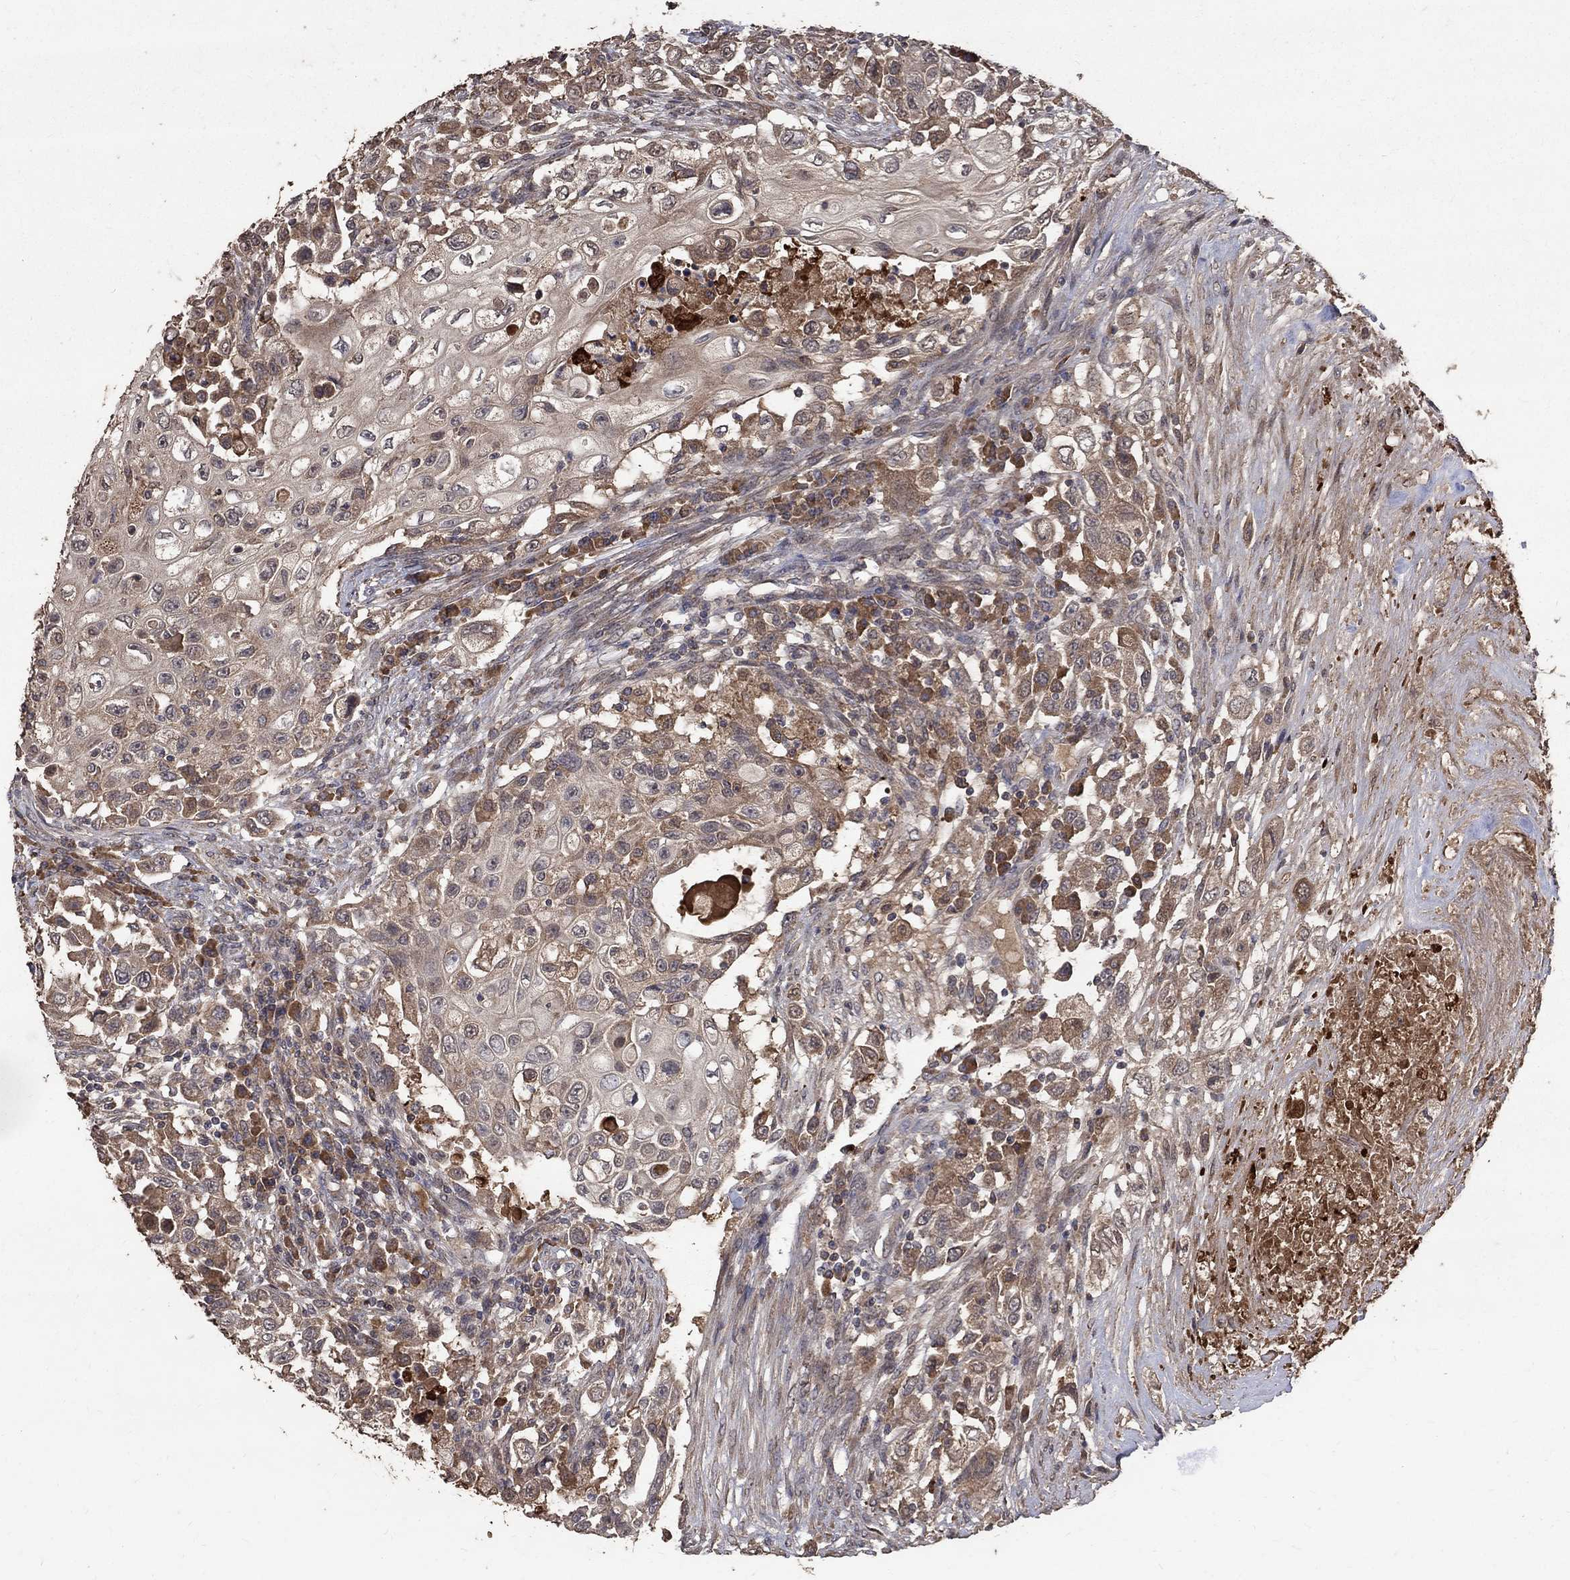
{"staining": {"intensity": "moderate", "quantity": "<25%", "location": "cytoplasmic/membranous"}, "tissue": "urothelial cancer", "cell_type": "Tumor cells", "image_type": "cancer", "snomed": [{"axis": "morphology", "description": "Urothelial carcinoma, High grade"}, {"axis": "topography", "description": "Urinary bladder"}], "caption": "High-grade urothelial carcinoma tissue reveals moderate cytoplasmic/membranous staining in about <25% of tumor cells", "gene": "C17orf75", "patient": {"sex": "female", "age": 56}}